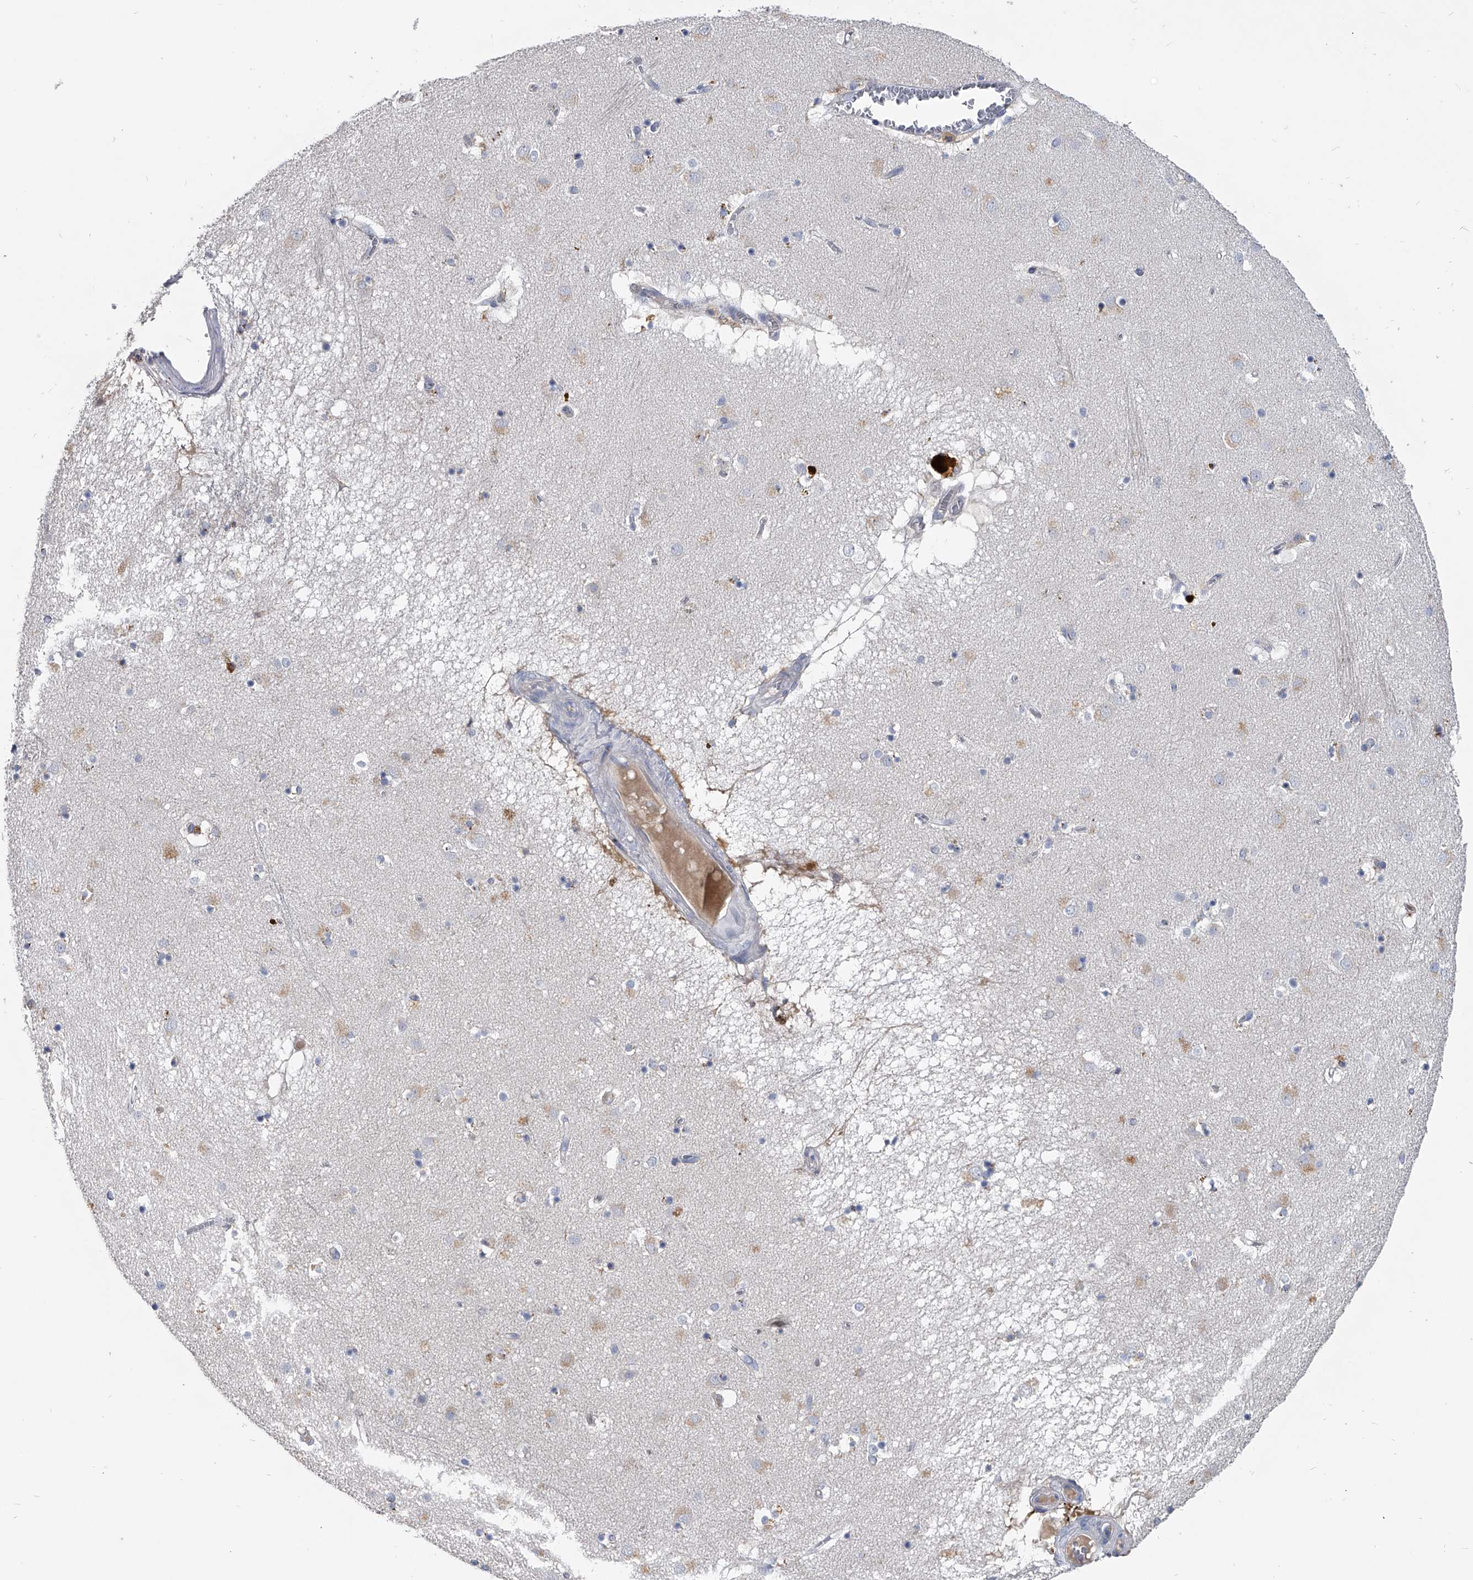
{"staining": {"intensity": "negative", "quantity": "none", "location": "none"}, "tissue": "caudate", "cell_type": "Glial cells", "image_type": "normal", "snomed": [{"axis": "morphology", "description": "Normal tissue, NOS"}, {"axis": "topography", "description": "Lateral ventricle wall"}], "caption": "Protein analysis of benign caudate demonstrates no significant expression in glial cells. (Brightfield microscopy of DAB immunohistochemistry (IHC) at high magnification).", "gene": "SPP1", "patient": {"sex": "male", "age": 70}}